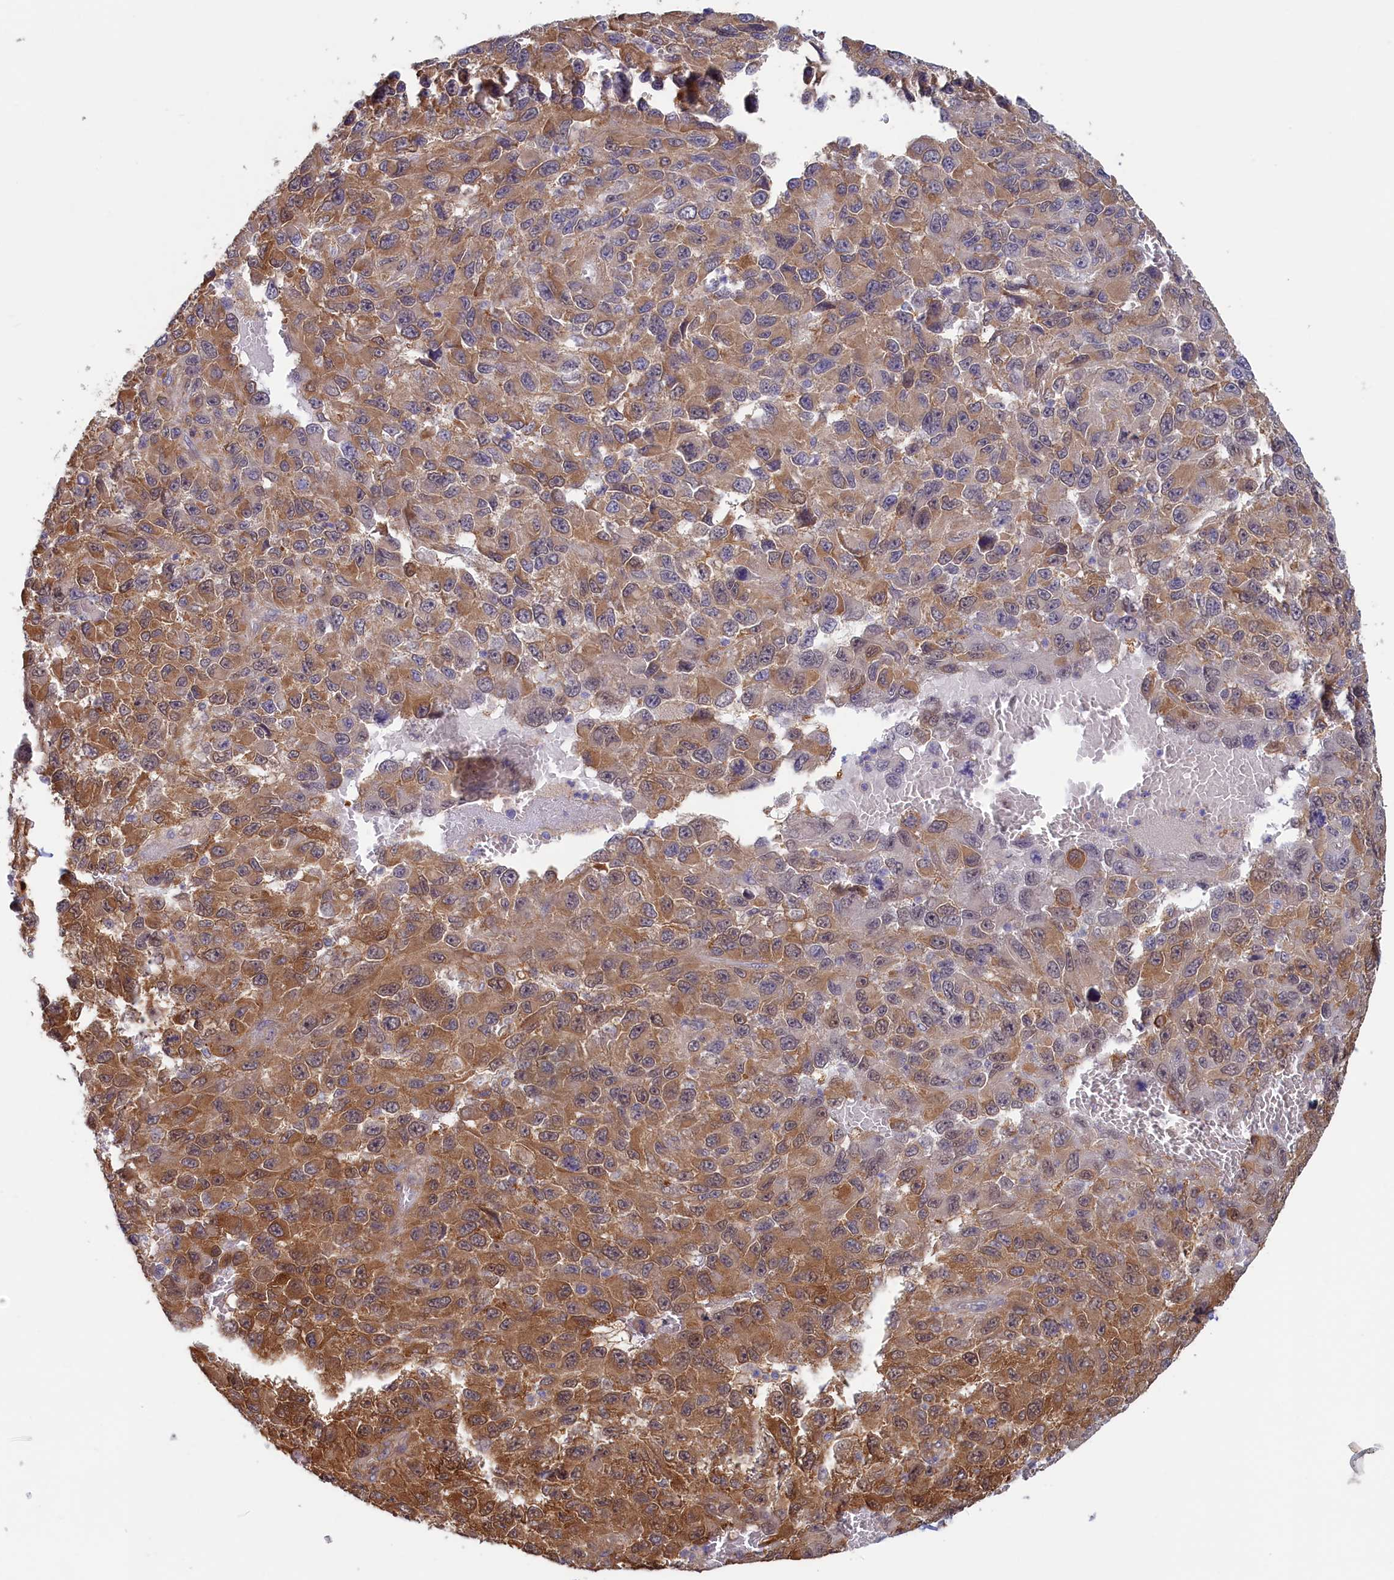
{"staining": {"intensity": "moderate", "quantity": ">75%", "location": "cytoplasmic/membranous"}, "tissue": "melanoma", "cell_type": "Tumor cells", "image_type": "cancer", "snomed": [{"axis": "morphology", "description": "Normal tissue, NOS"}, {"axis": "morphology", "description": "Malignant melanoma, NOS"}, {"axis": "topography", "description": "Skin"}], "caption": "Melanoma tissue shows moderate cytoplasmic/membranous positivity in about >75% of tumor cells", "gene": "SYNDIG1L", "patient": {"sex": "female", "age": 96}}